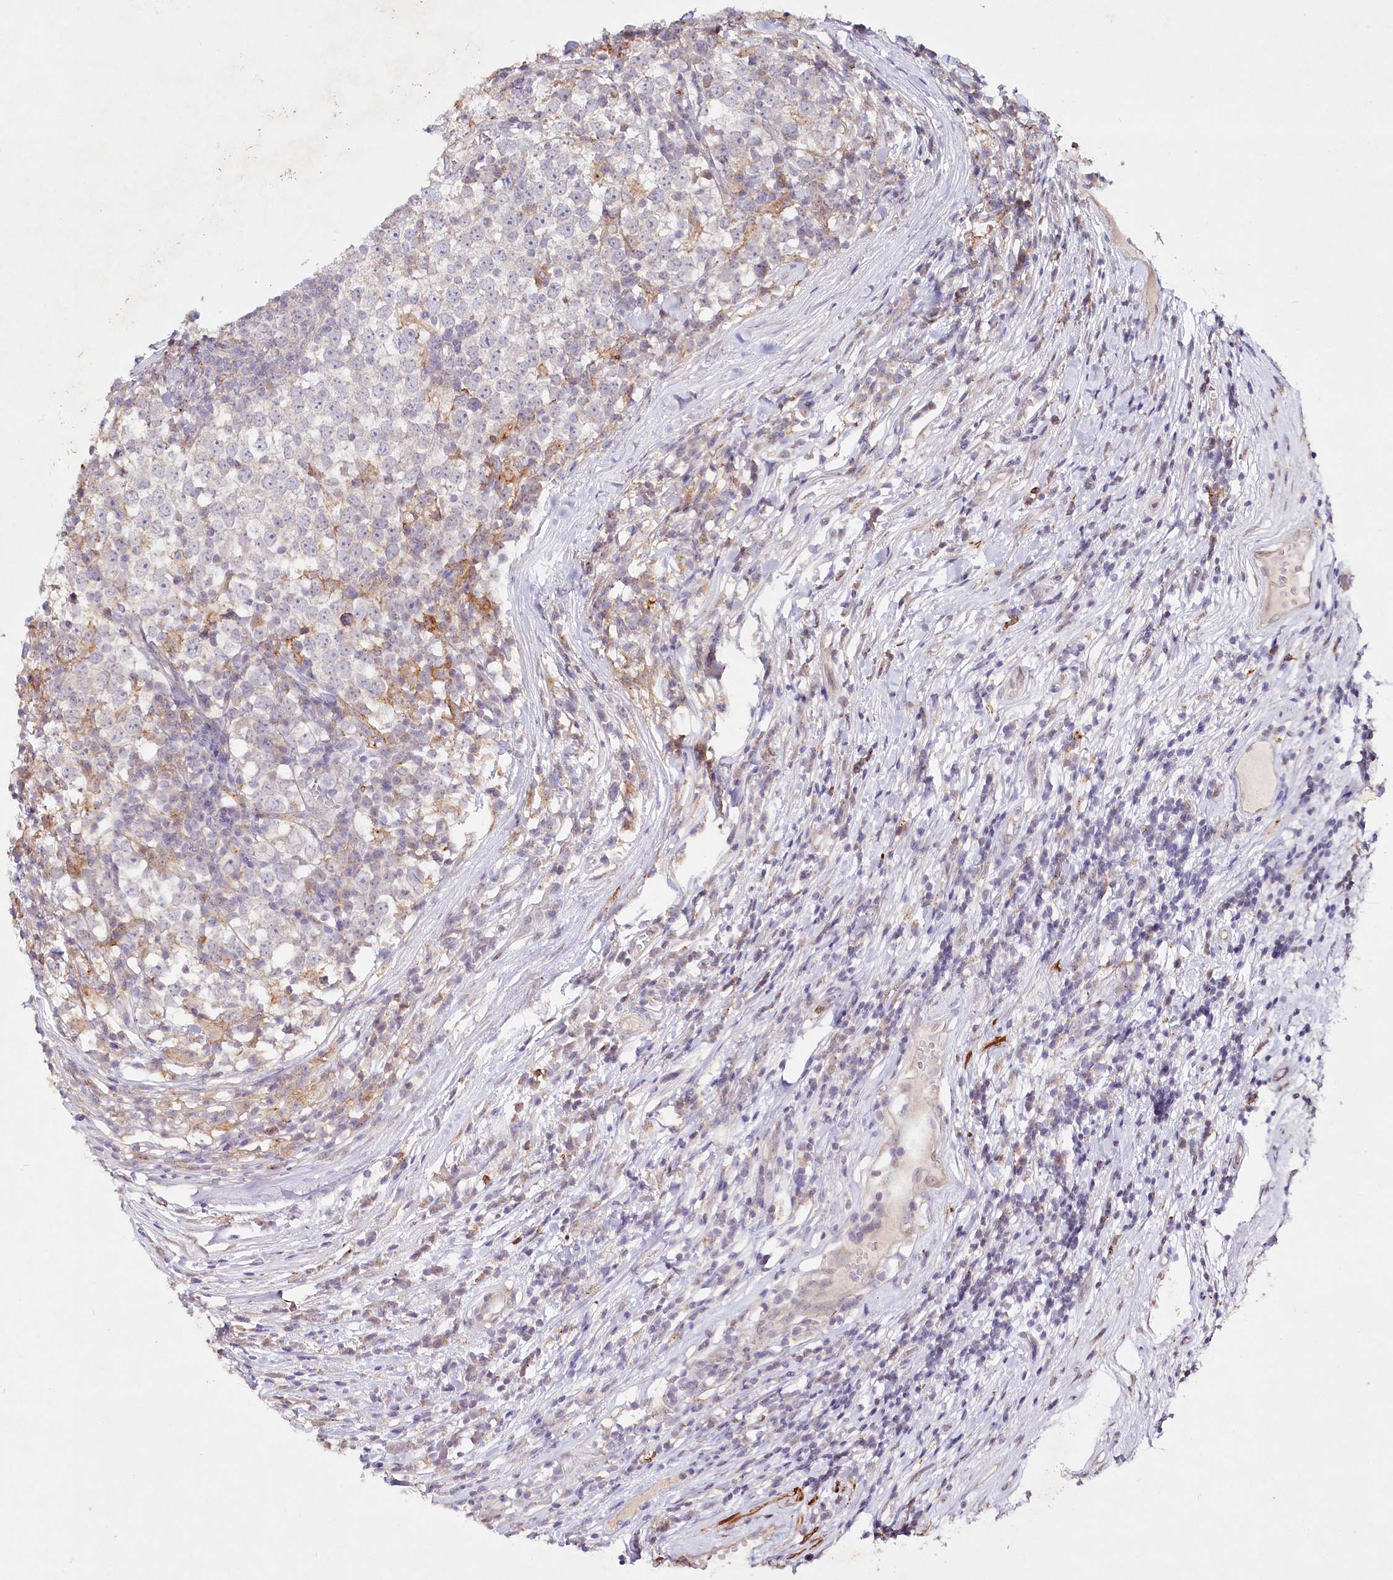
{"staining": {"intensity": "negative", "quantity": "none", "location": "none"}, "tissue": "testis cancer", "cell_type": "Tumor cells", "image_type": "cancer", "snomed": [{"axis": "morphology", "description": "Seminoma, NOS"}, {"axis": "topography", "description": "Testis"}], "caption": "Testis cancer (seminoma) was stained to show a protein in brown. There is no significant expression in tumor cells. (IHC, brightfield microscopy, high magnification).", "gene": "ALDH3B1", "patient": {"sex": "male", "age": 65}}